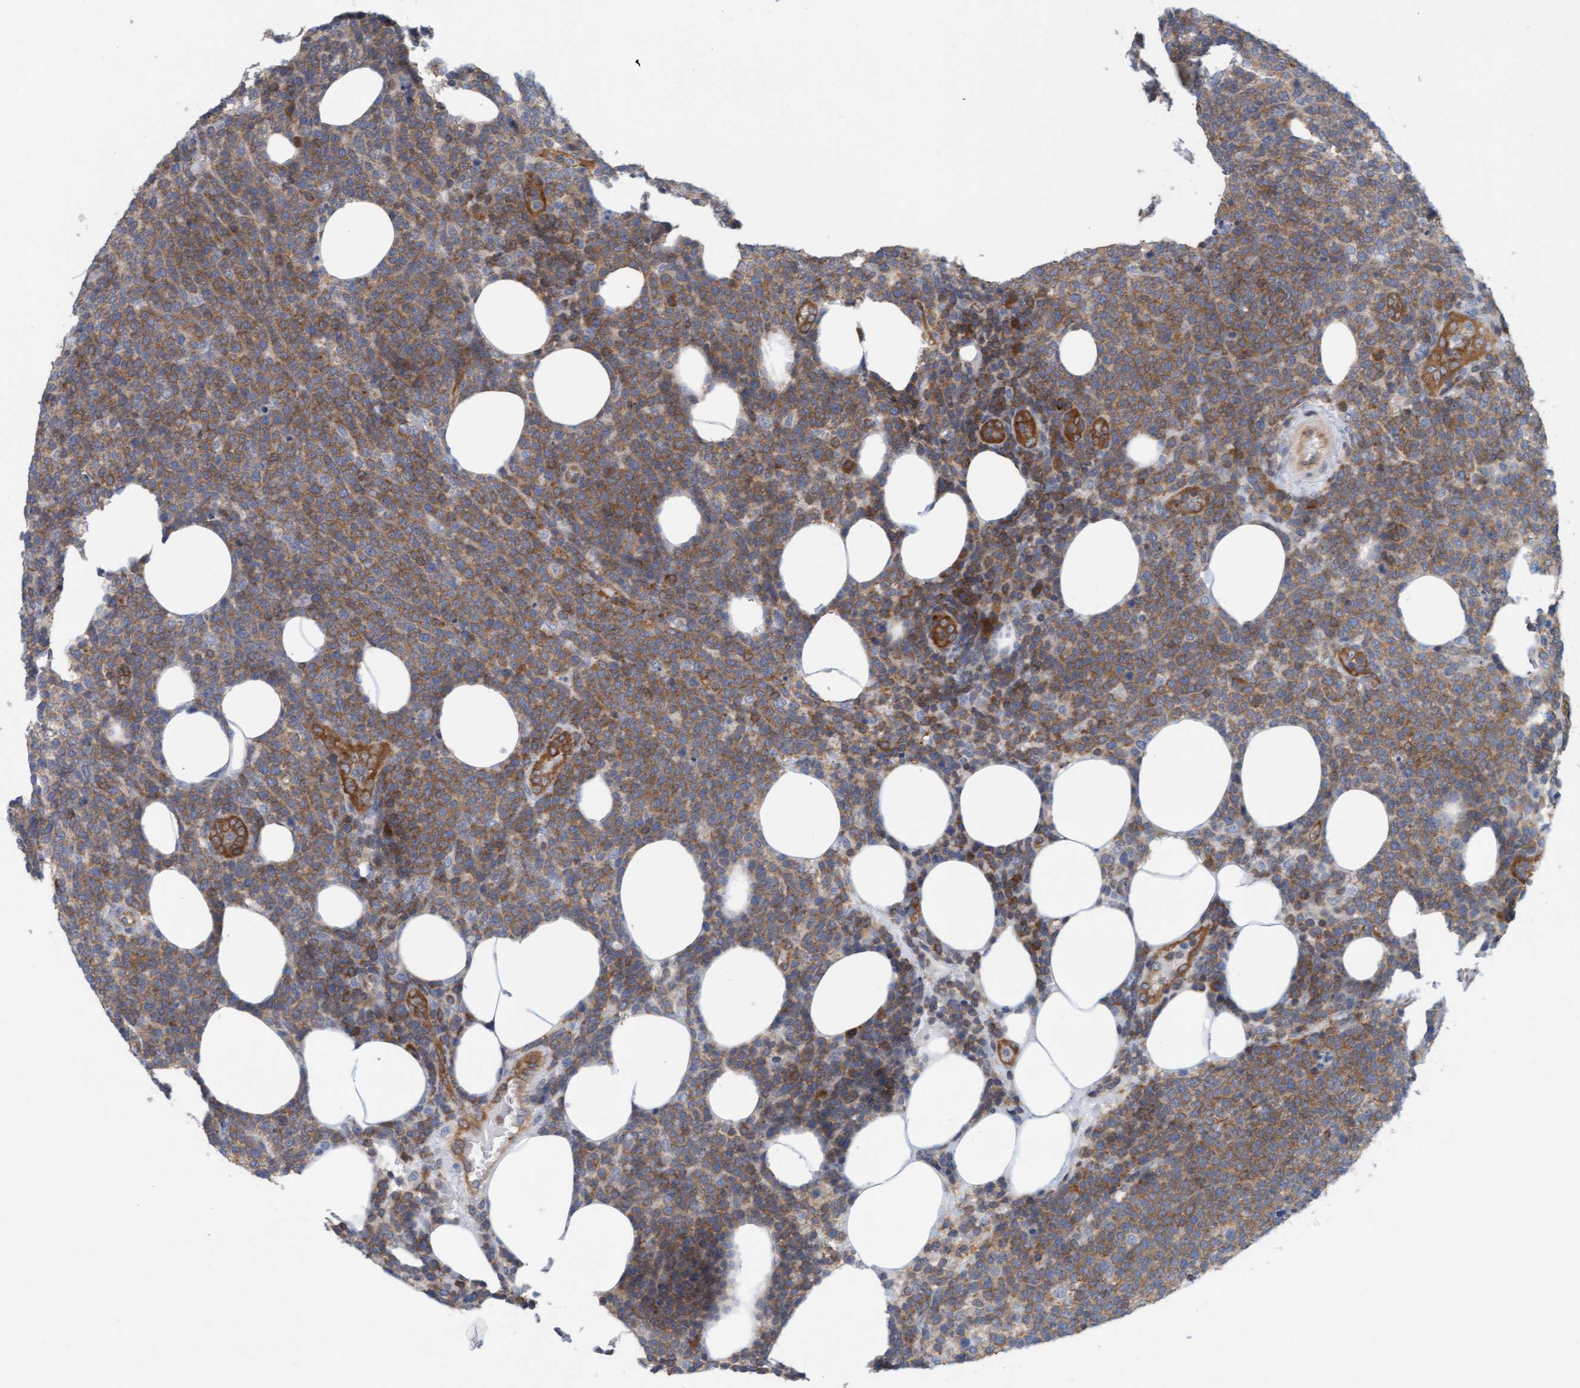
{"staining": {"intensity": "moderate", "quantity": ">75%", "location": "cytoplasmic/membranous"}, "tissue": "lymphoma", "cell_type": "Tumor cells", "image_type": "cancer", "snomed": [{"axis": "morphology", "description": "Malignant lymphoma, non-Hodgkin's type, High grade"}, {"axis": "topography", "description": "Lymph node"}], "caption": "Human lymphoma stained with a brown dye reveals moderate cytoplasmic/membranous positive expression in approximately >75% of tumor cells.", "gene": "PRKD2", "patient": {"sex": "male", "age": 61}}